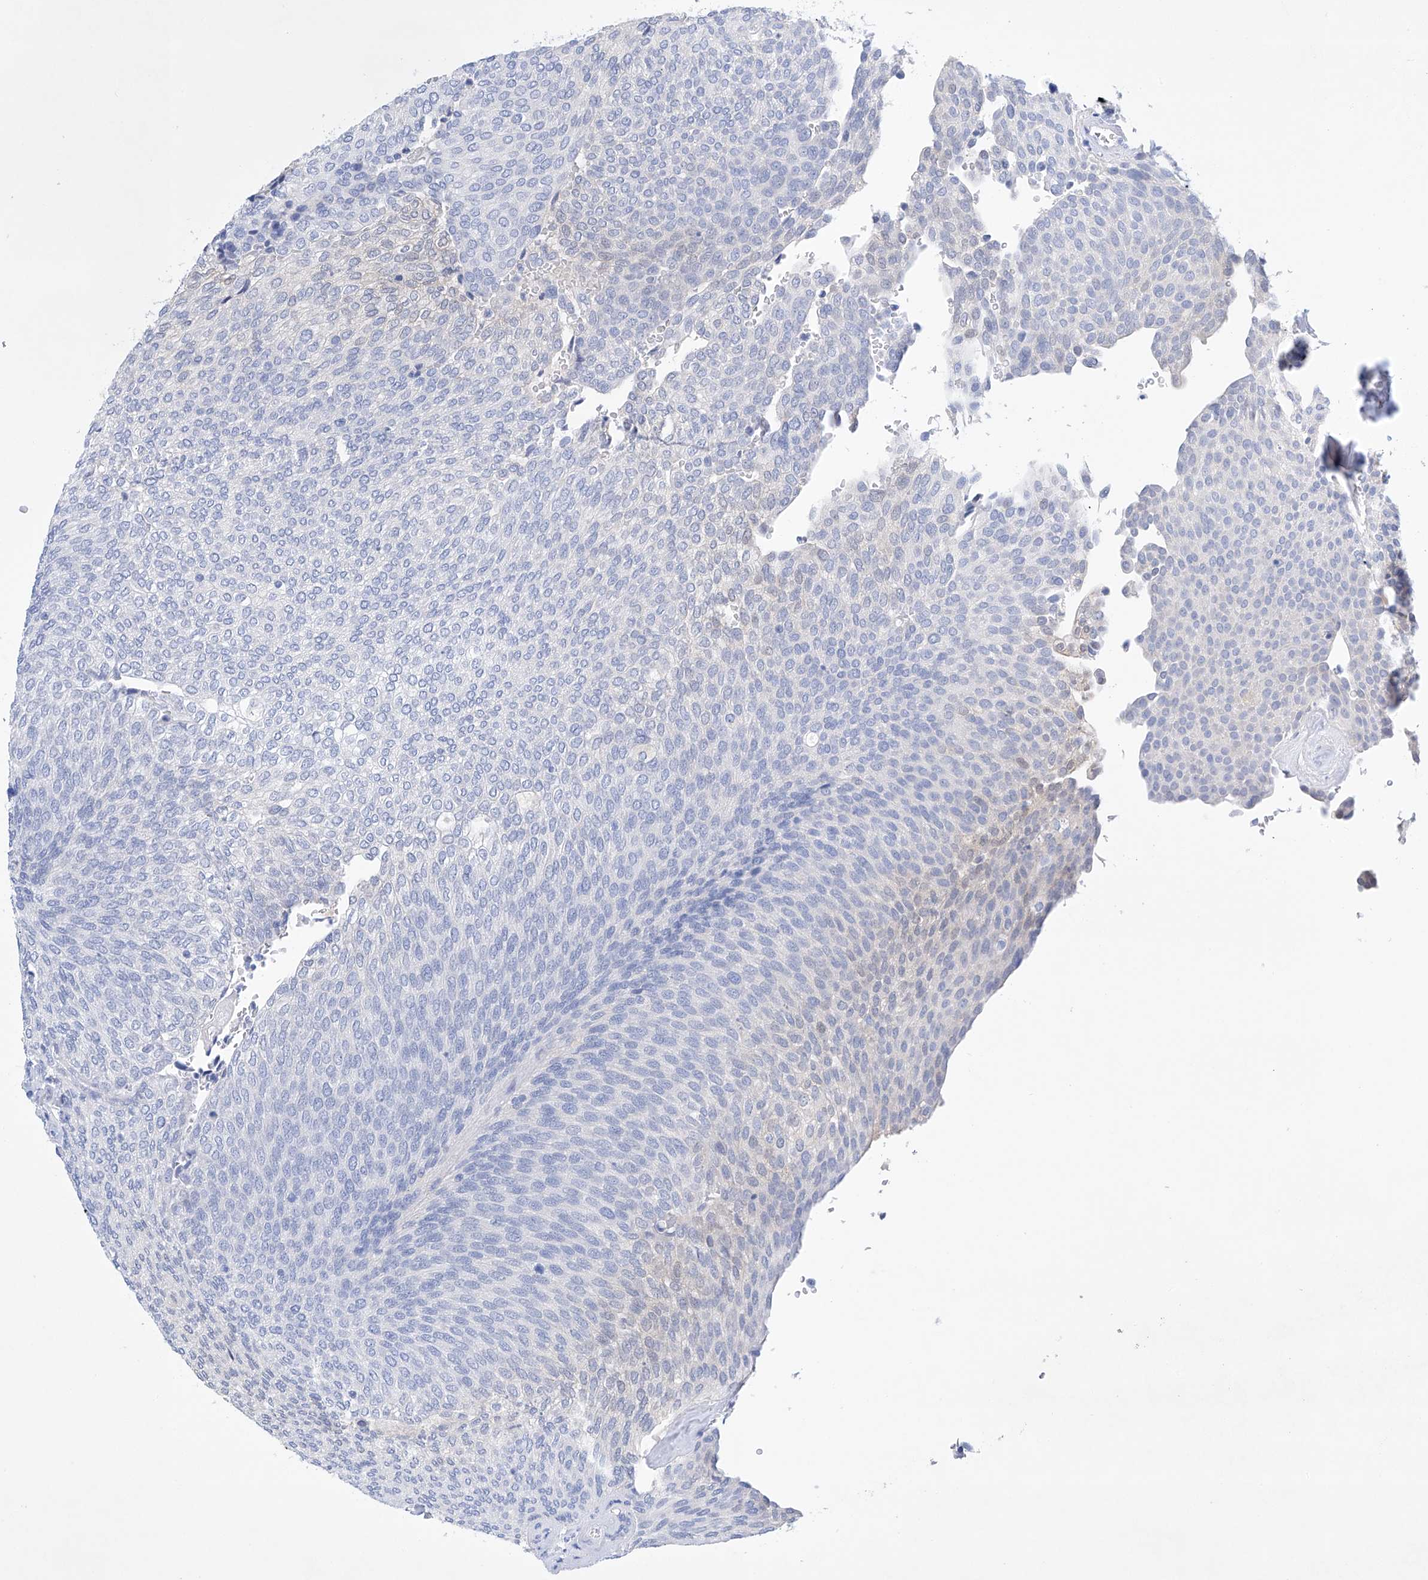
{"staining": {"intensity": "negative", "quantity": "none", "location": "none"}, "tissue": "urothelial cancer", "cell_type": "Tumor cells", "image_type": "cancer", "snomed": [{"axis": "morphology", "description": "Urothelial carcinoma, Low grade"}, {"axis": "topography", "description": "Urinary bladder"}], "caption": "IHC micrograph of human urothelial cancer stained for a protein (brown), which exhibits no expression in tumor cells.", "gene": "LURAP1", "patient": {"sex": "female", "age": 79}}